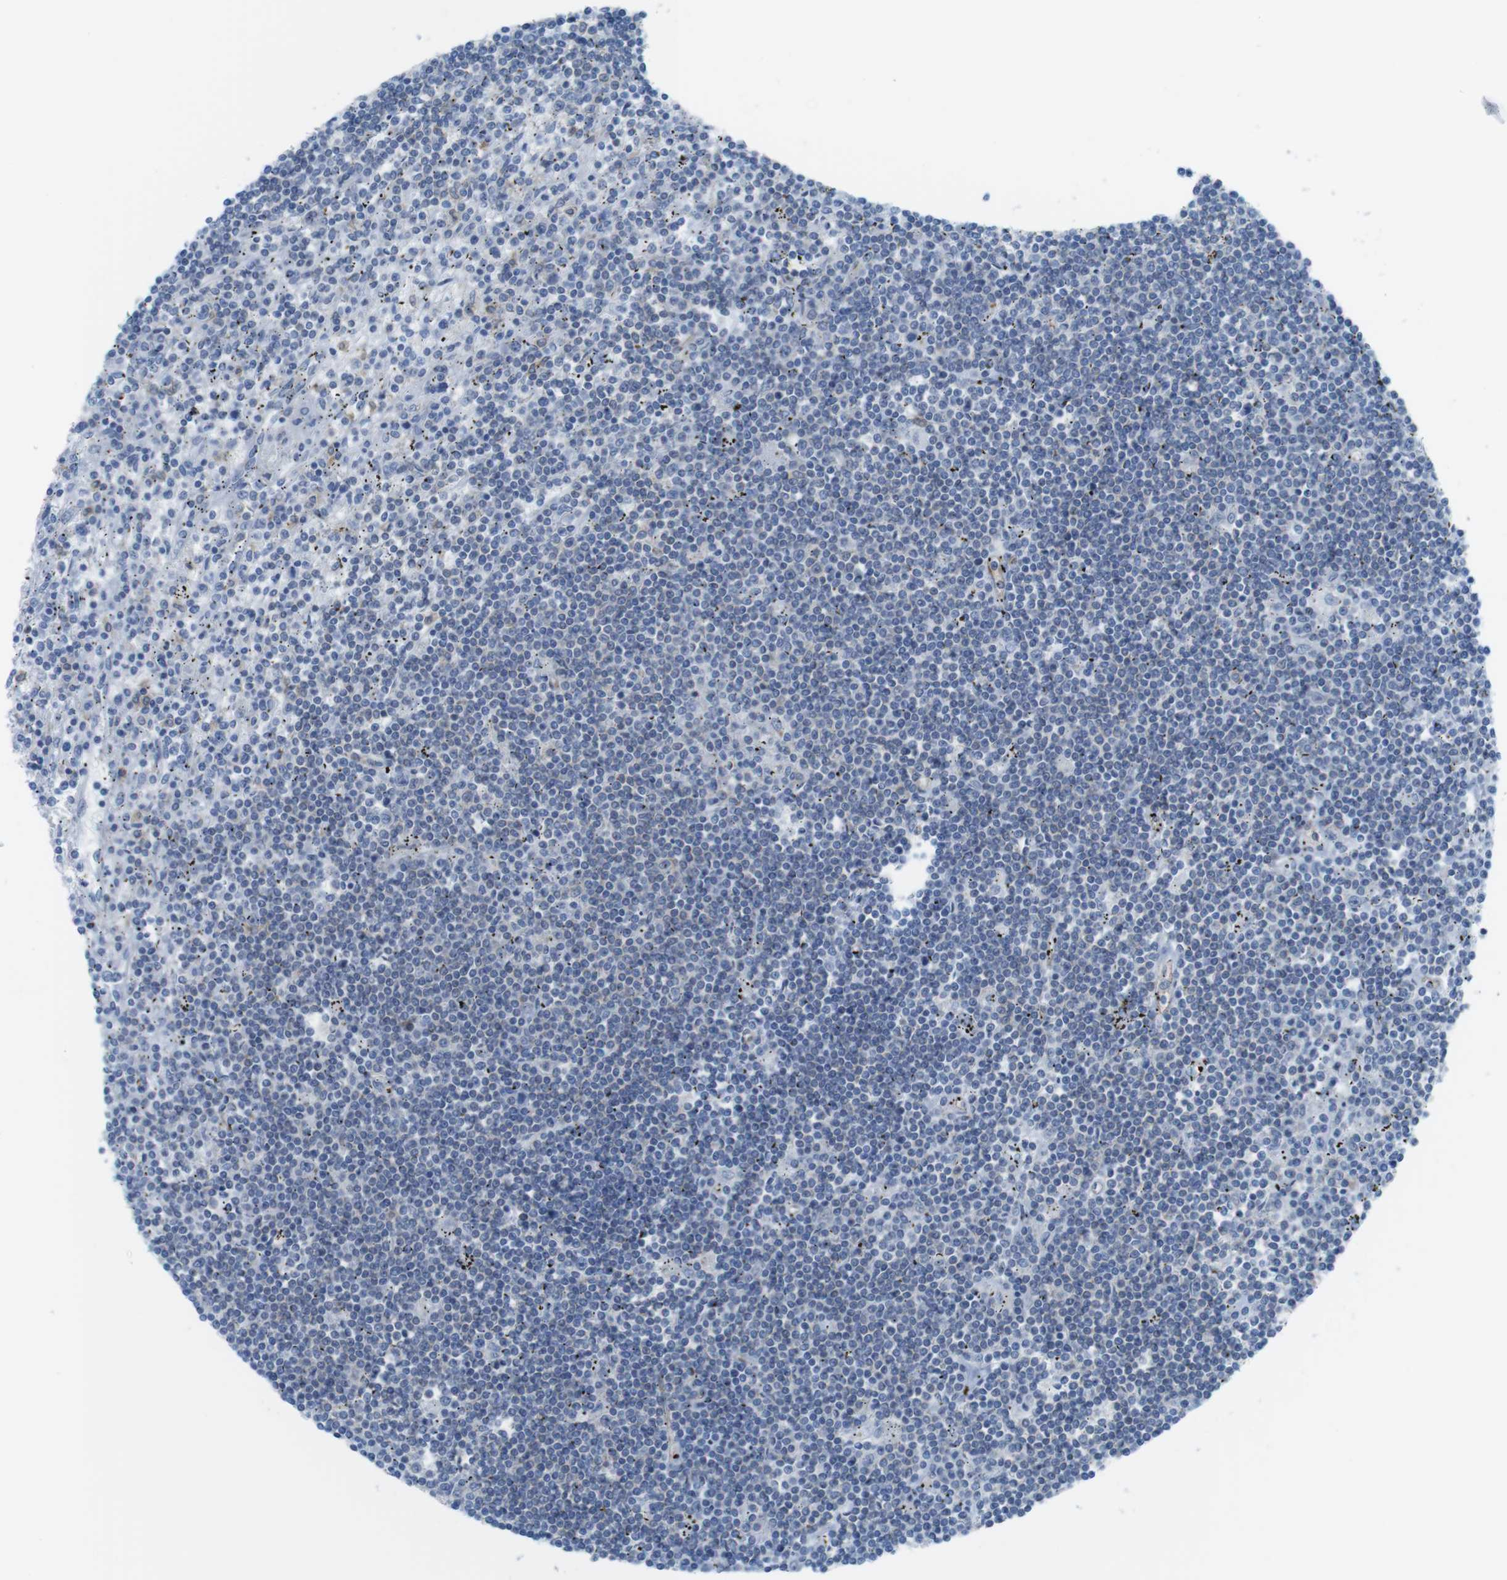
{"staining": {"intensity": "negative", "quantity": "none", "location": "none"}, "tissue": "lymphoma", "cell_type": "Tumor cells", "image_type": "cancer", "snomed": [{"axis": "morphology", "description": "Malignant lymphoma, non-Hodgkin's type, Low grade"}, {"axis": "topography", "description": "Spleen"}], "caption": "Photomicrograph shows no significant protein staining in tumor cells of low-grade malignant lymphoma, non-Hodgkin's type.", "gene": "DIAPH2", "patient": {"sex": "male", "age": 76}}